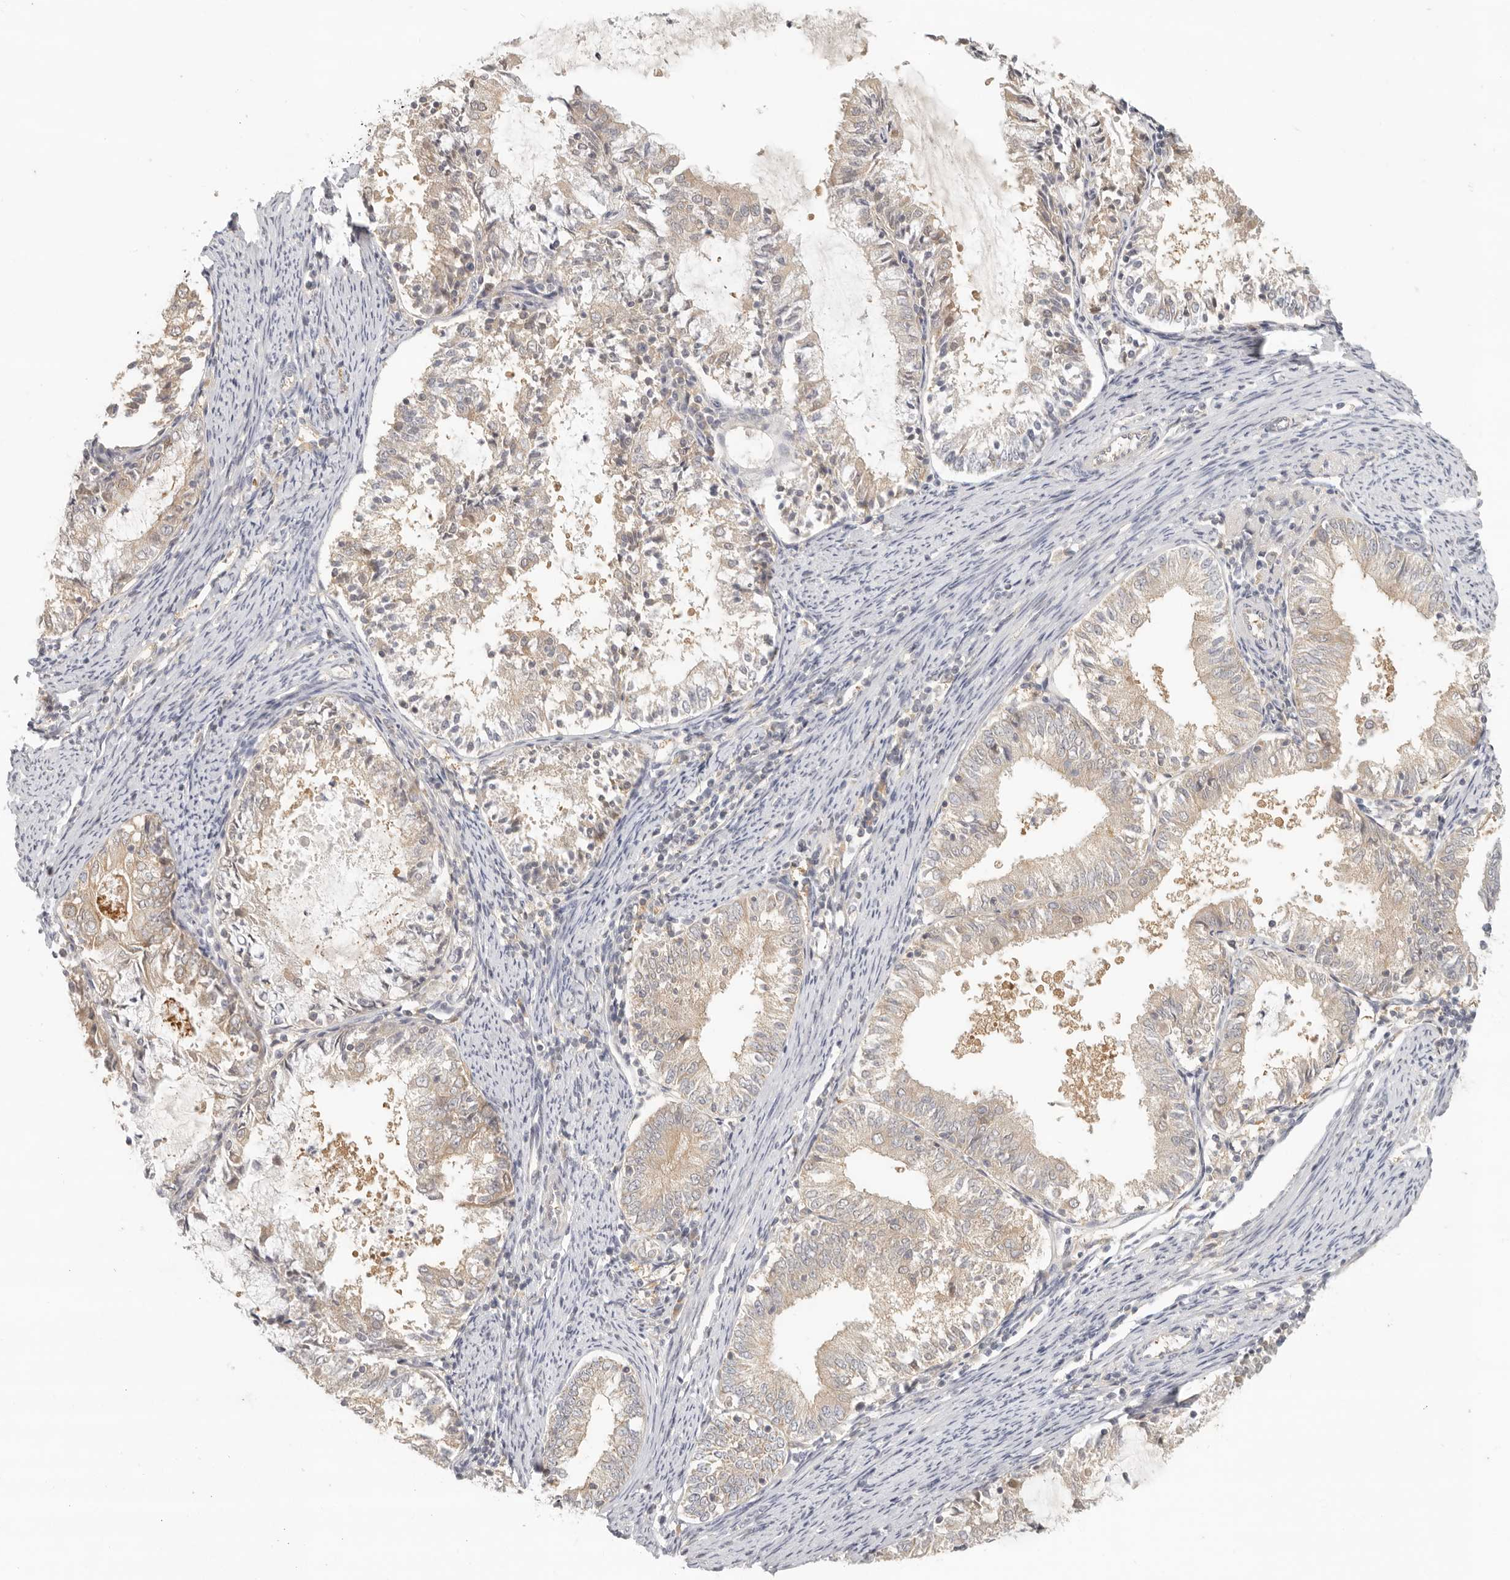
{"staining": {"intensity": "weak", "quantity": ">75%", "location": "cytoplasmic/membranous"}, "tissue": "endometrial cancer", "cell_type": "Tumor cells", "image_type": "cancer", "snomed": [{"axis": "morphology", "description": "Adenocarcinoma, NOS"}, {"axis": "topography", "description": "Endometrium"}], "caption": "Endometrial cancer tissue demonstrates weak cytoplasmic/membranous positivity in about >75% of tumor cells (DAB (3,3'-diaminobenzidine) IHC, brown staining for protein, blue staining for nuclei).", "gene": "AHDC1", "patient": {"sex": "female", "age": 57}}